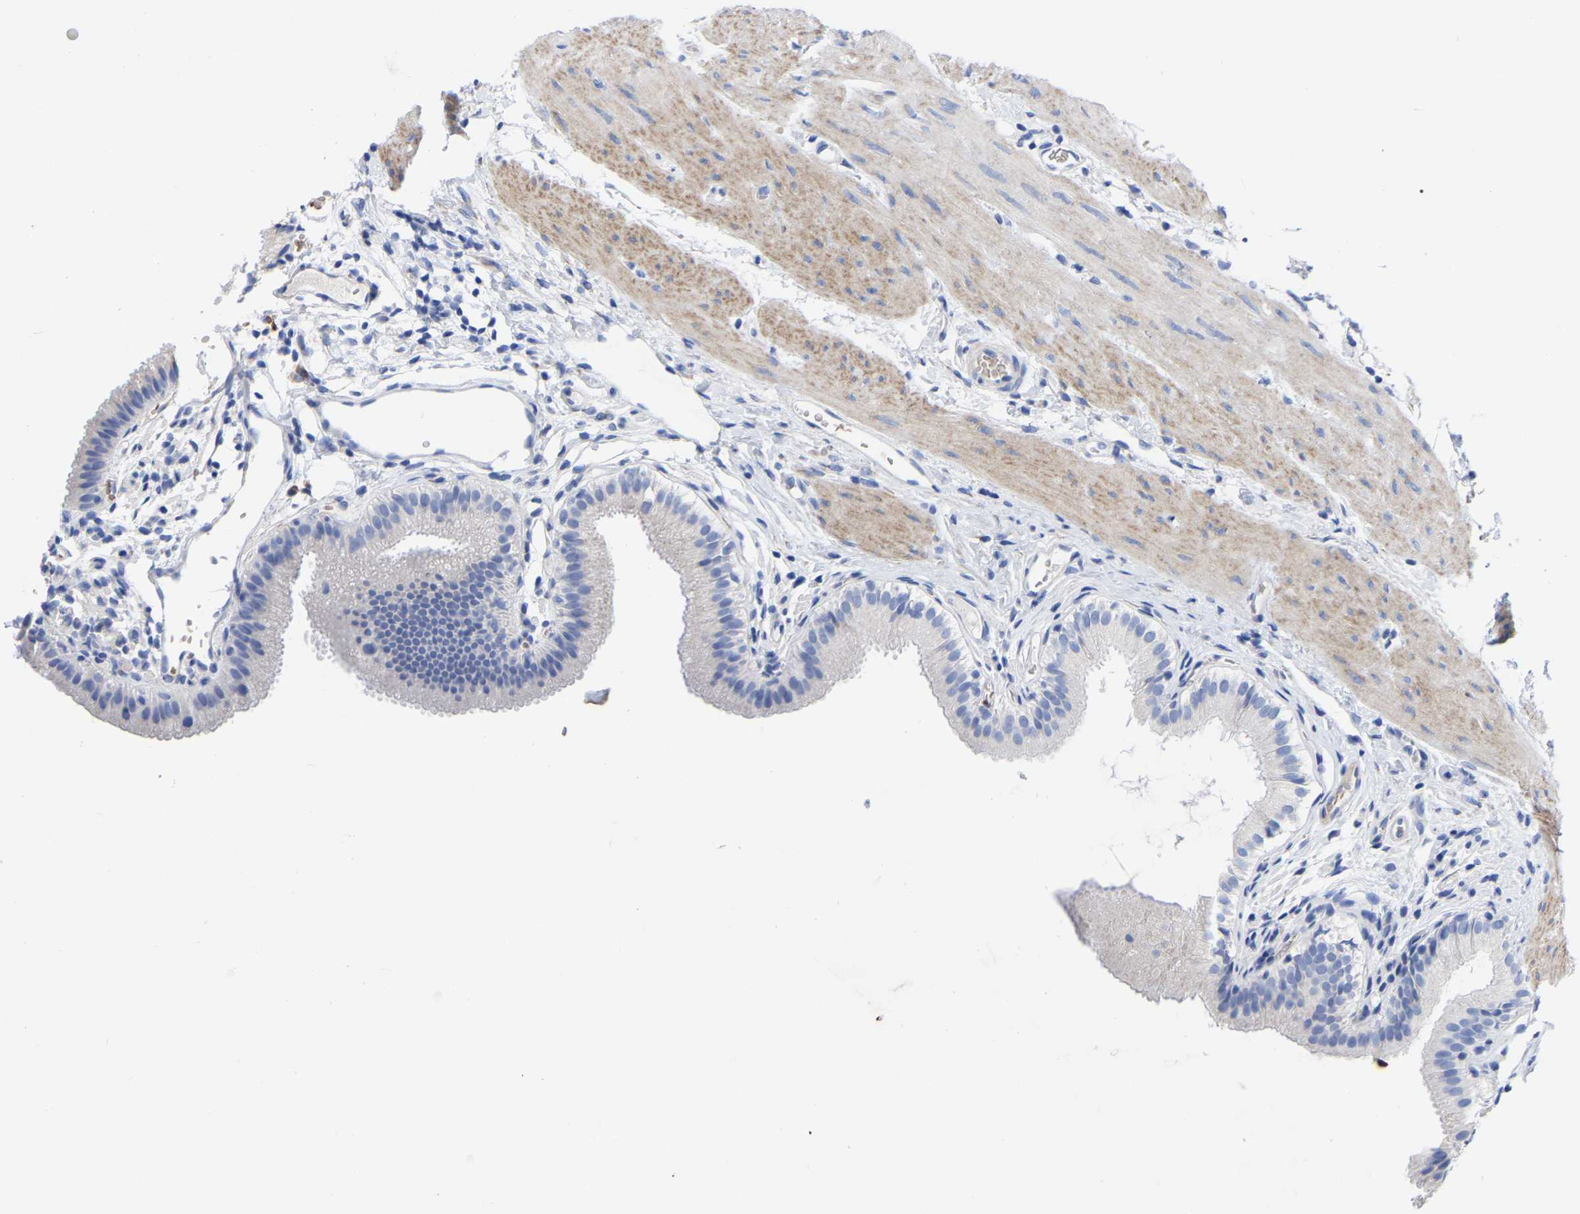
{"staining": {"intensity": "negative", "quantity": "none", "location": "none"}, "tissue": "gallbladder", "cell_type": "Glandular cells", "image_type": "normal", "snomed": [{"axis": "morphology", "description": "Normal tissue, NOS"}, {"axis": "topography", "description": "Gallbladder"}], "caption": "The photomicrograph demonstrates no significant staining in glandular cells of gallbladder. (Brightfield microscopy of DAB immunohistochemistry at high magnification).", "gene": "GDF3", "patient": {"sex": "female", "age": 26}}